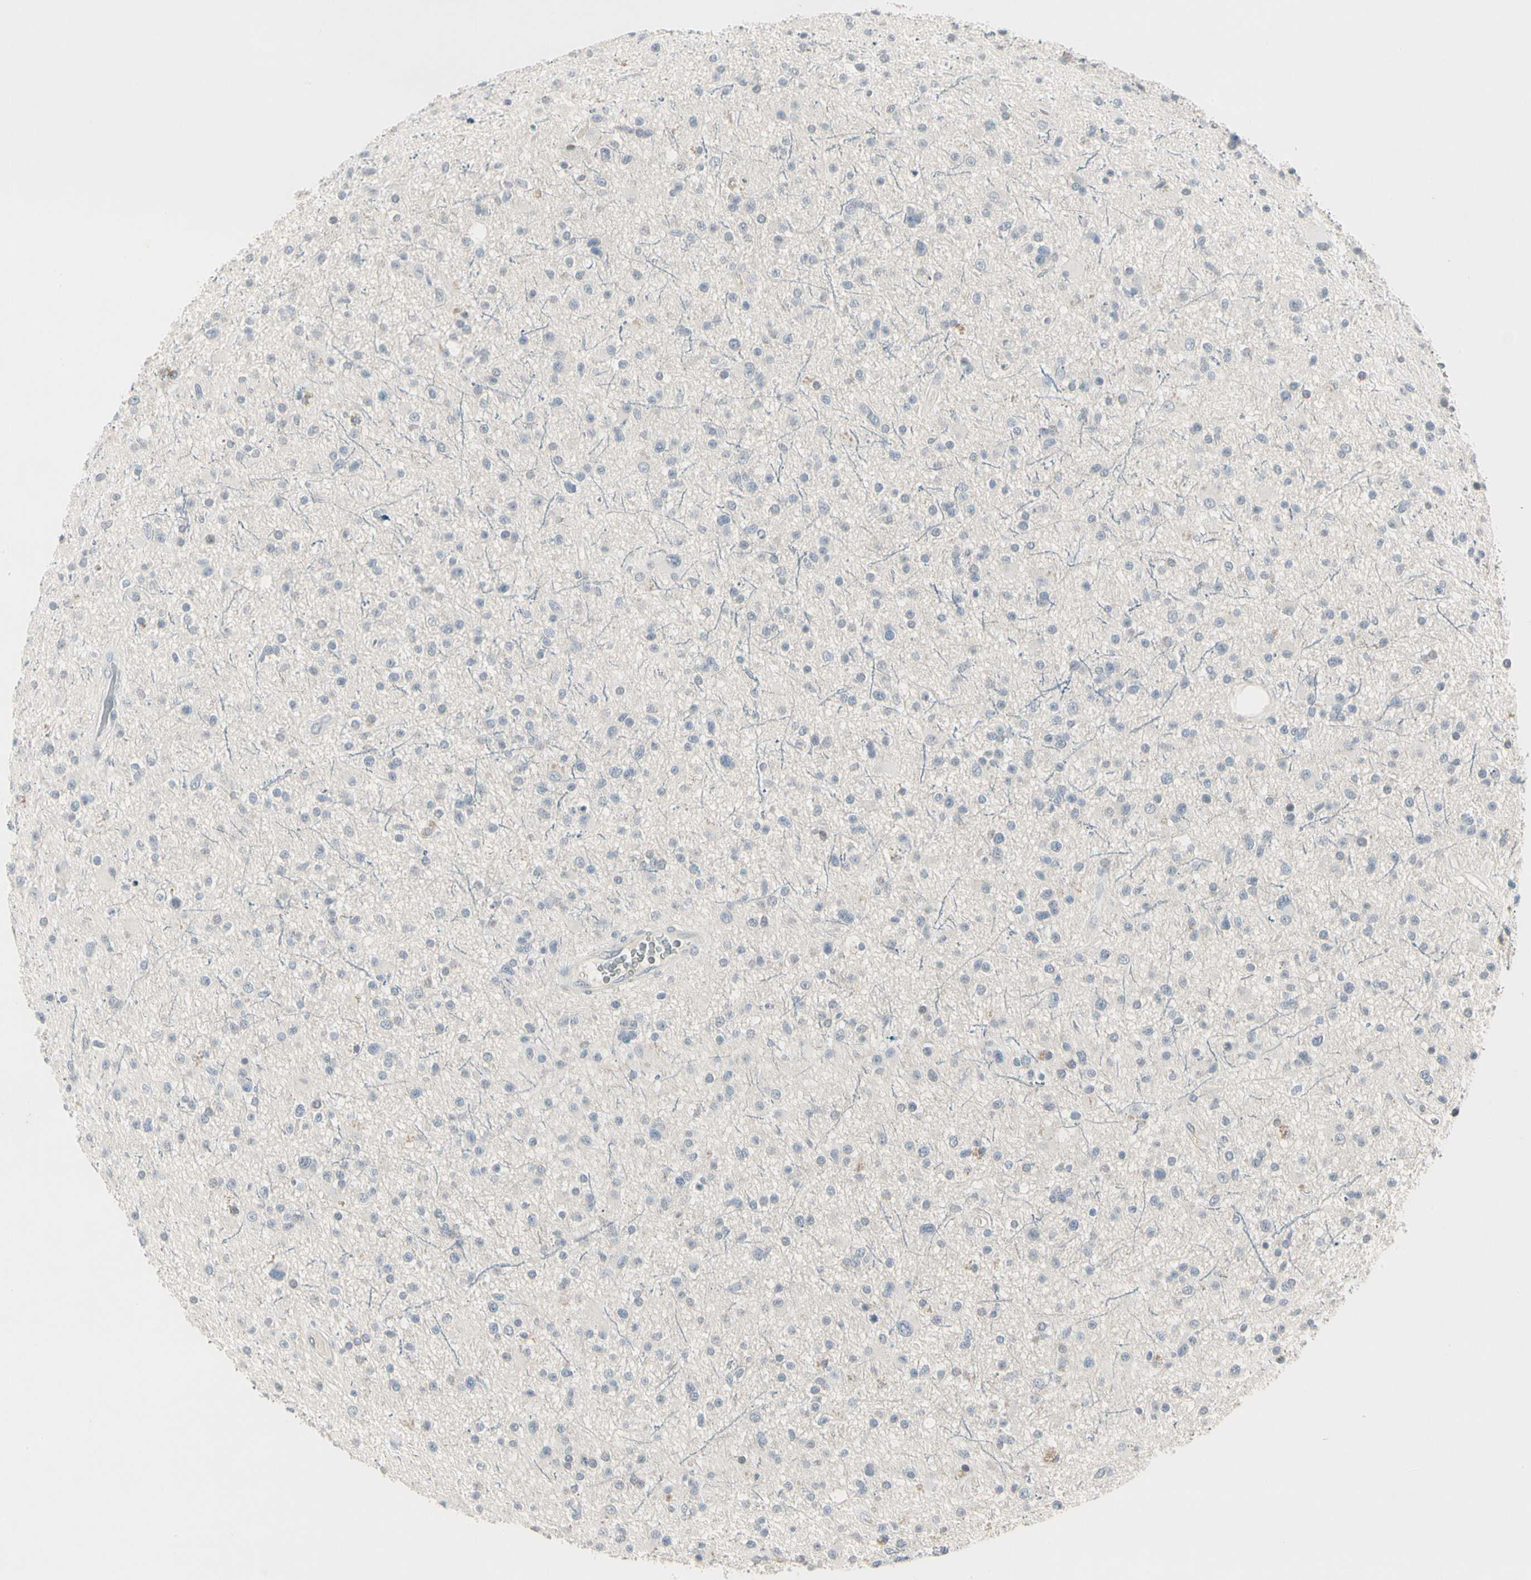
{"staining": {"intensity": "negative", "quantity": "none", "location": "none"}, "tissue": "glioma", "cell_type": "Tumor cells", "image_type": "cancer", "snomed": [{"axis": "morphology", "description": "Glioma, malignant, High grade"}, {"axis": "topography", "description": "Brain"}], "caption": "High power microscopy image of an immunohistochemistry micrograph of malignant glioma (high-grade), revealing no significant staining in tumor cells.", "gene": "DMPK", "patient": {"sex": "male", "age": 33}}